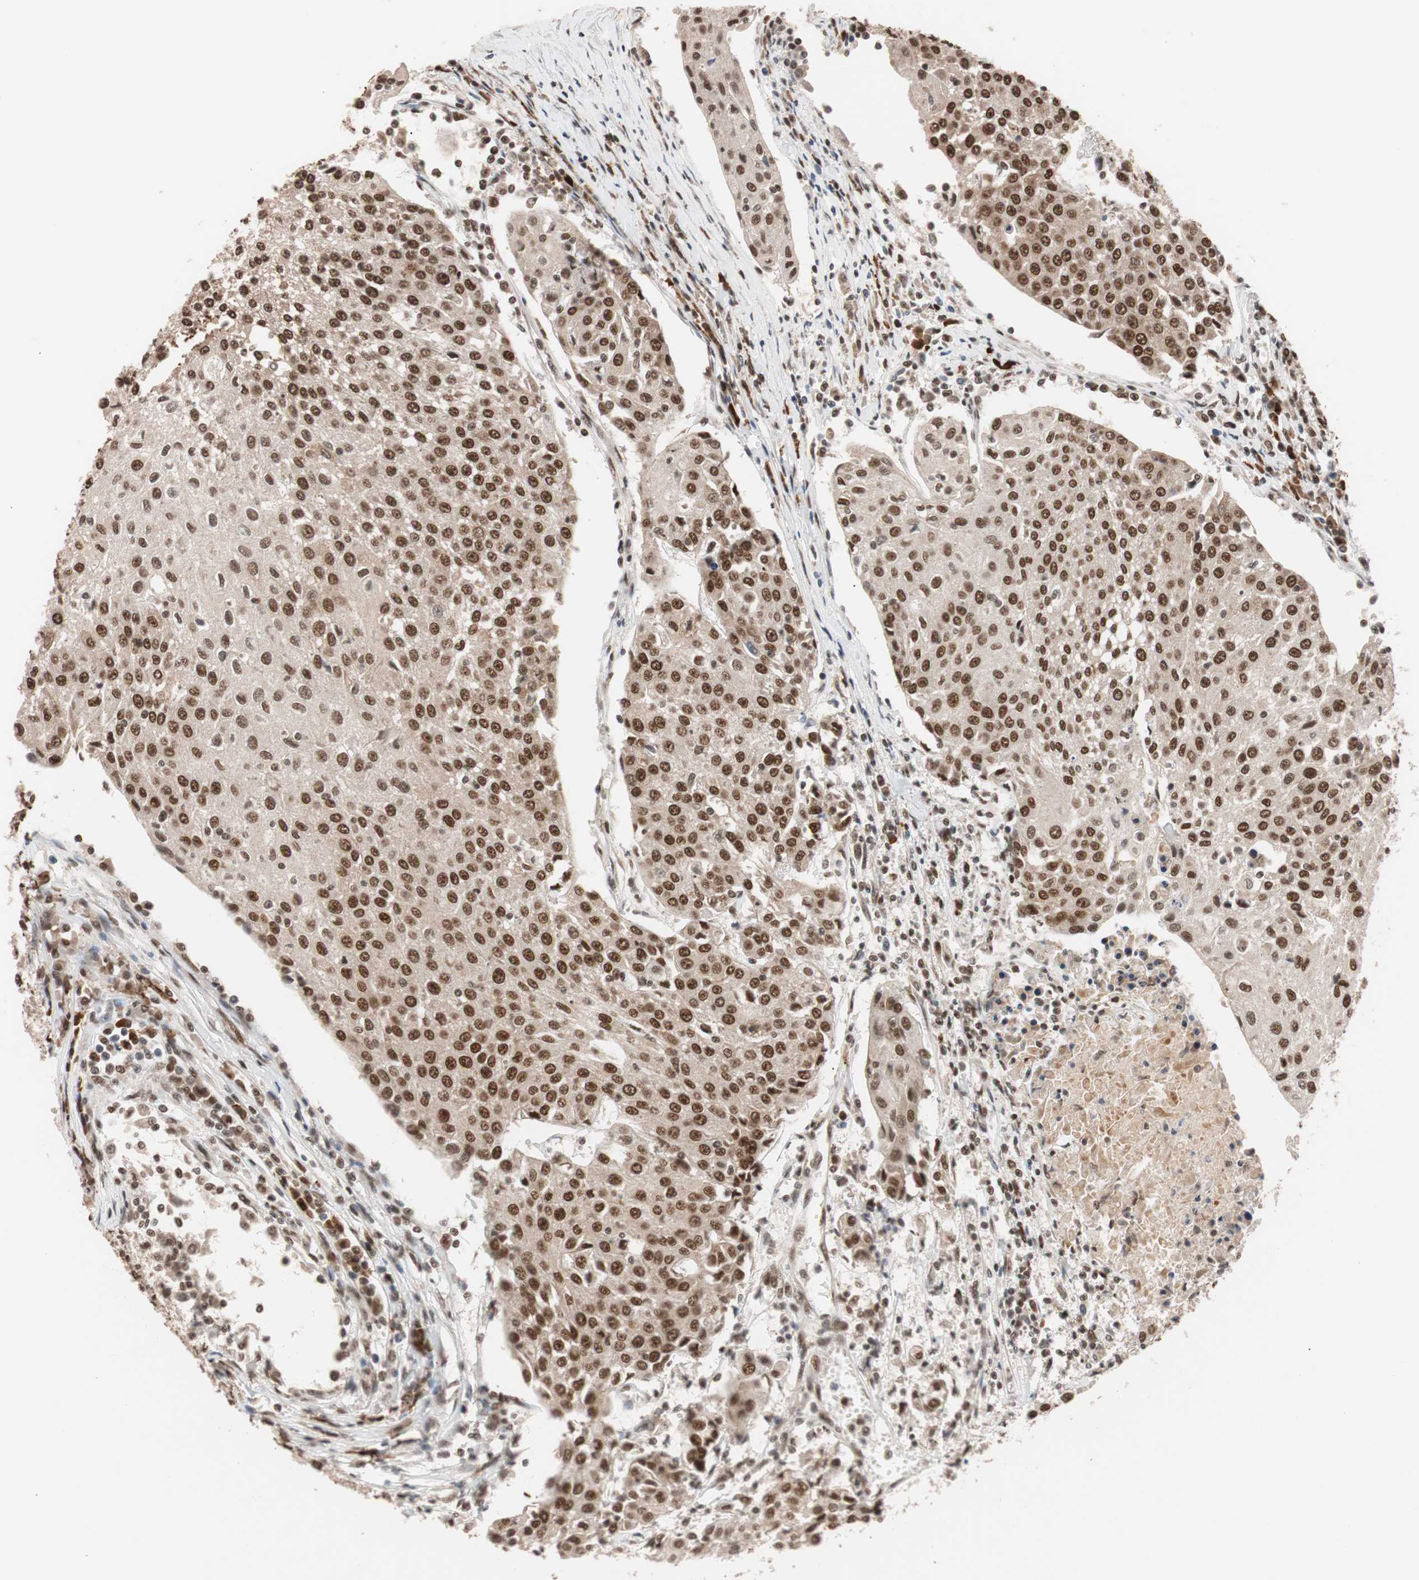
{"staining": {"intensity": "strong", "quantity": ">75%", "location": "nuclear"}, "tissue": "urothelial cancer", "cell_type": "Tumor cells", "image_type": "cancer", "snomed": [{"axis": "morphology", "description": "Urothelial carcinoma, High grade"}, {"axis": "topography", "description": "Urinary bladder"}], "caption": "Strong nuclear expression is identified in about >75% of tumor cells in urothelial carcinoma (high-grade).", "gene": "CHAMP1", "patient": {"sex": "female", "age": 85}}